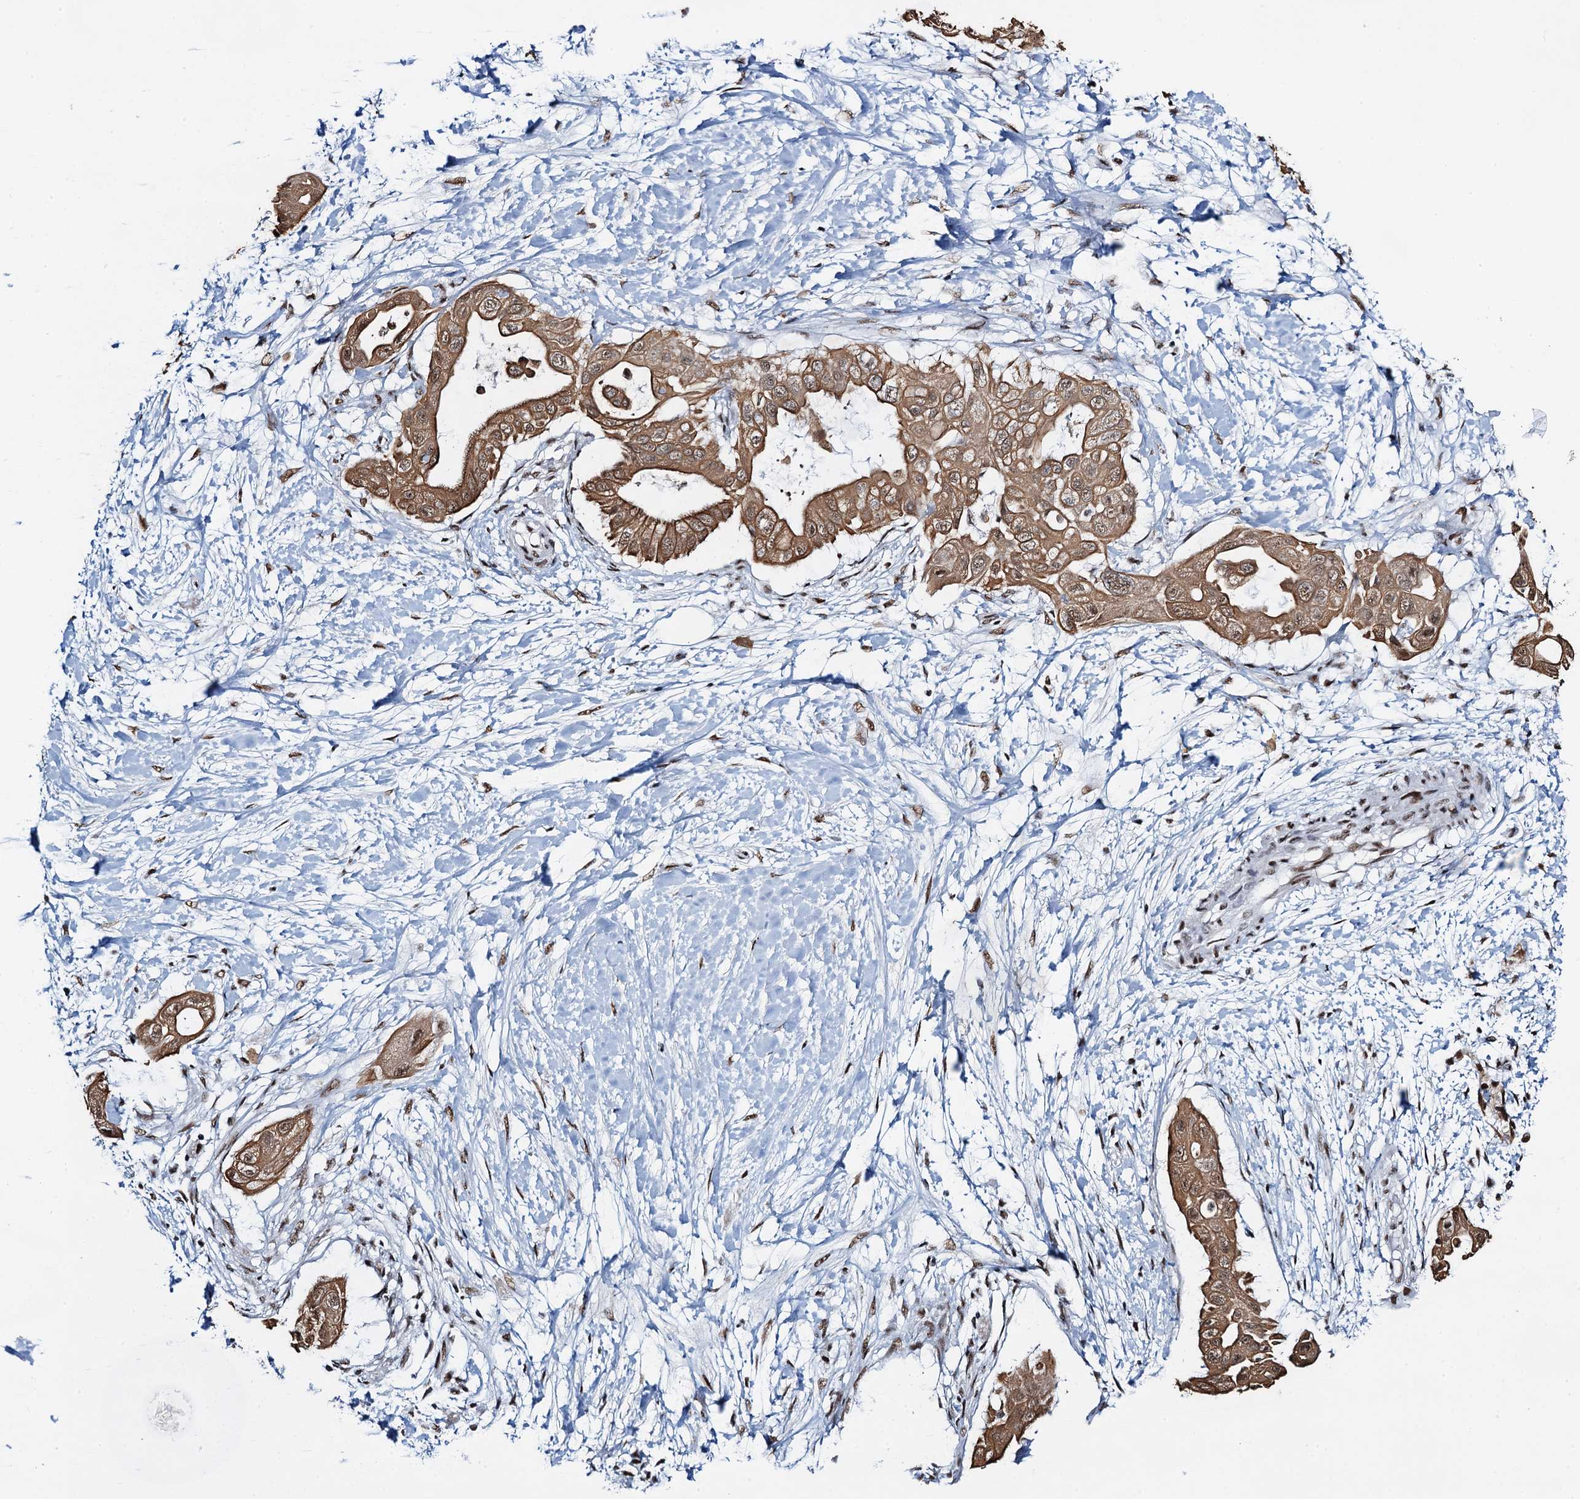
{"staining": {"intensity": "moderate", "quantity": ">75%", "location": "cytoplasmic/membranous"}, "tissue": "pancreatic cancer", "cell_type": "Tumor cells", "image_type": "cancer", "snomed": [{"axis": "morphology", "description": "Adenocarcinoma, NOS"}, {"axis": "topography", "description": "Pancreas"}], "caption": "Approximately >75% of tumor cells in pancreatic cancer (adenocarcinoma) show moderate cytoplasmic/membranous protein staining as visualized by brown immunohistochemical staining.", "gene": "ZNF609", "patient": {"sex": "male", "age": 68}}